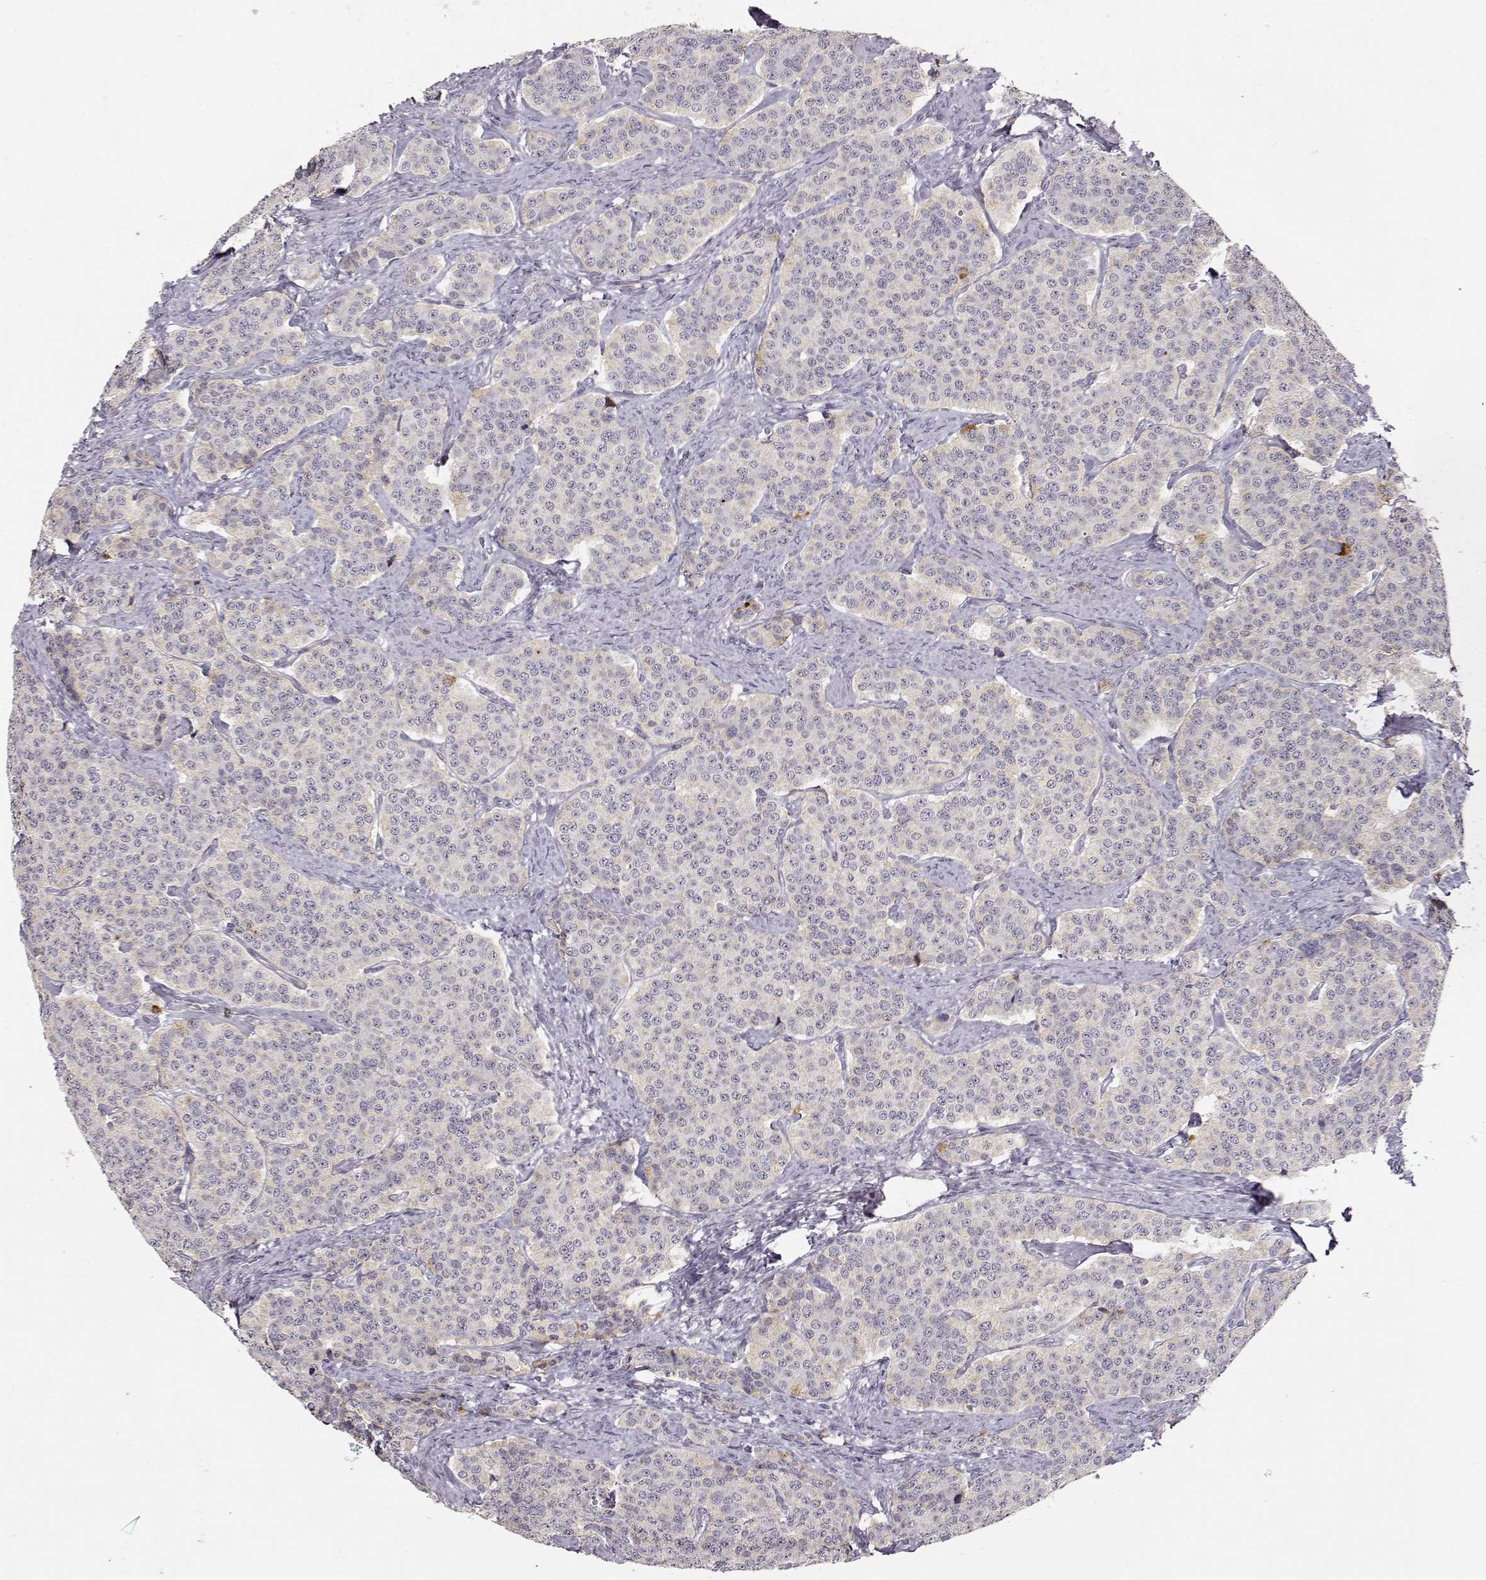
{"staining": {"intensity": "negative", "quantity": "none", "location": "none"}, "tissue": "carcinoid", "cell_type": "Tumor cells", "image_type": "cancer", "snomed": [{"axis": "morphology", "description": "Carcinoid, malignant, NOS"}, {"axis": "topography", "description": "Small intestine"}], "caption": "Image shows no protein expression in tumor cells of carcinoid (malignant) tissue.", "gene": "LAMA5", "patient": {"sex": "female", "age": 58}}